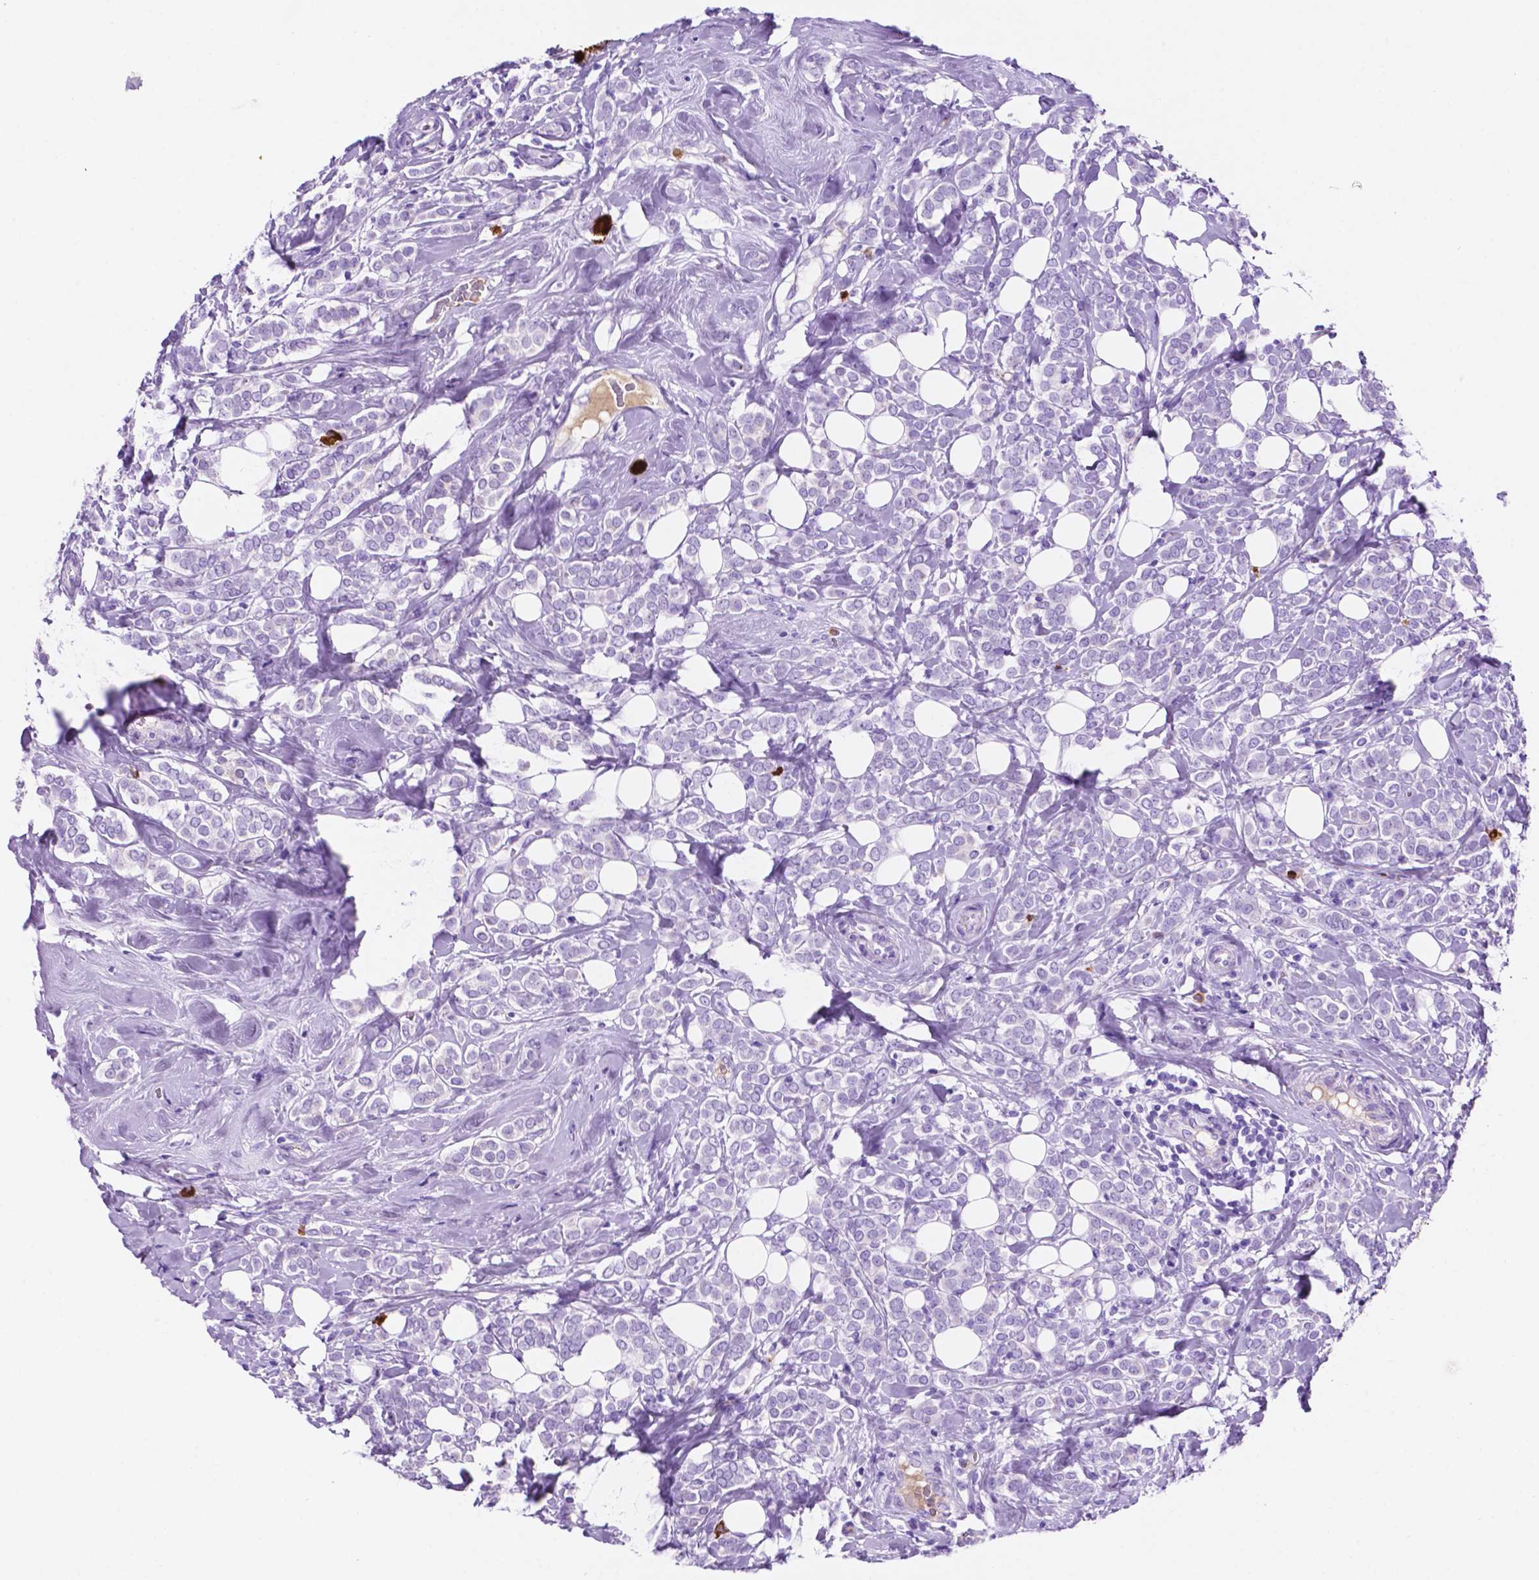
{"staining": {"intensity": "negative", "quantity": "none", "location": "none"}, "tissue": "breast cancer", "cell_type": "Tumor cells", "image_type": "cancer", "snomed": [{"axis": "morphology", "description": "Lobular carcinoma"}, {"axis": "topography", "description": "Breast"}], "caption": "Tumor cells show no significant protein staining in breast cancer (lobular carcinoma).", "gene": "FOXB2", "patient": {"sex": "female", "age": 49}}